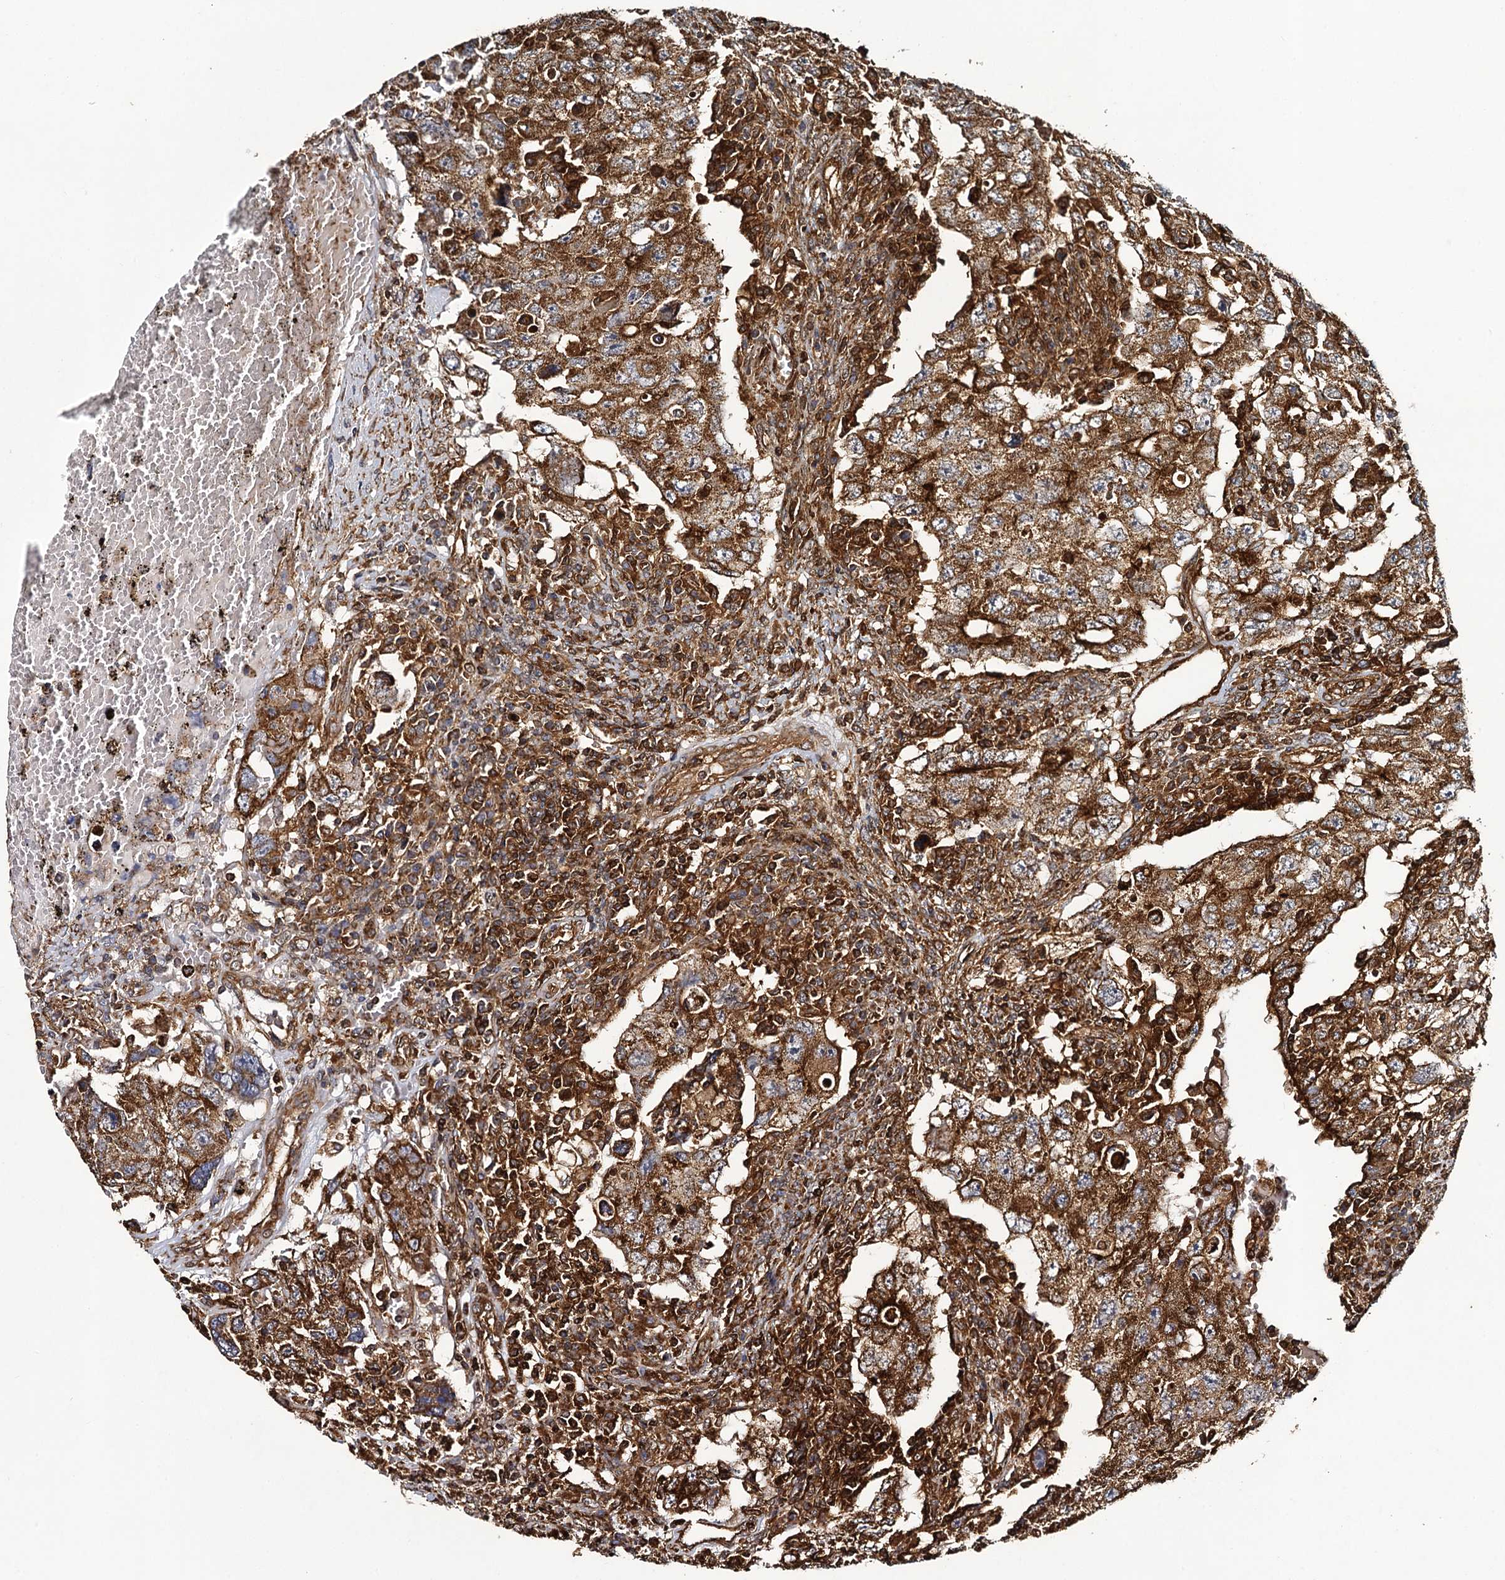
{"staining": {"intensity": "strong", "quantity": ">75%", "location": "cytoplasmic/membranous"}, "tissue": "testis cancer", "cell_type": "Tumor cells", "image_type": "cancer", "snomed": [{"axis": "morphology", "description": "Carcinoma, Embryonal, NOS"}, {"axis": "topography", "description": "Testis"}], "caption": "Immunohistochemical staining of testis embryonal carcinoma displays high levels of strong cytoplasmic/membranous protein expression in approximately >75% of tumor cells.", "gene": "VWA8", "patient": {"sex": "male", "age": 26}}